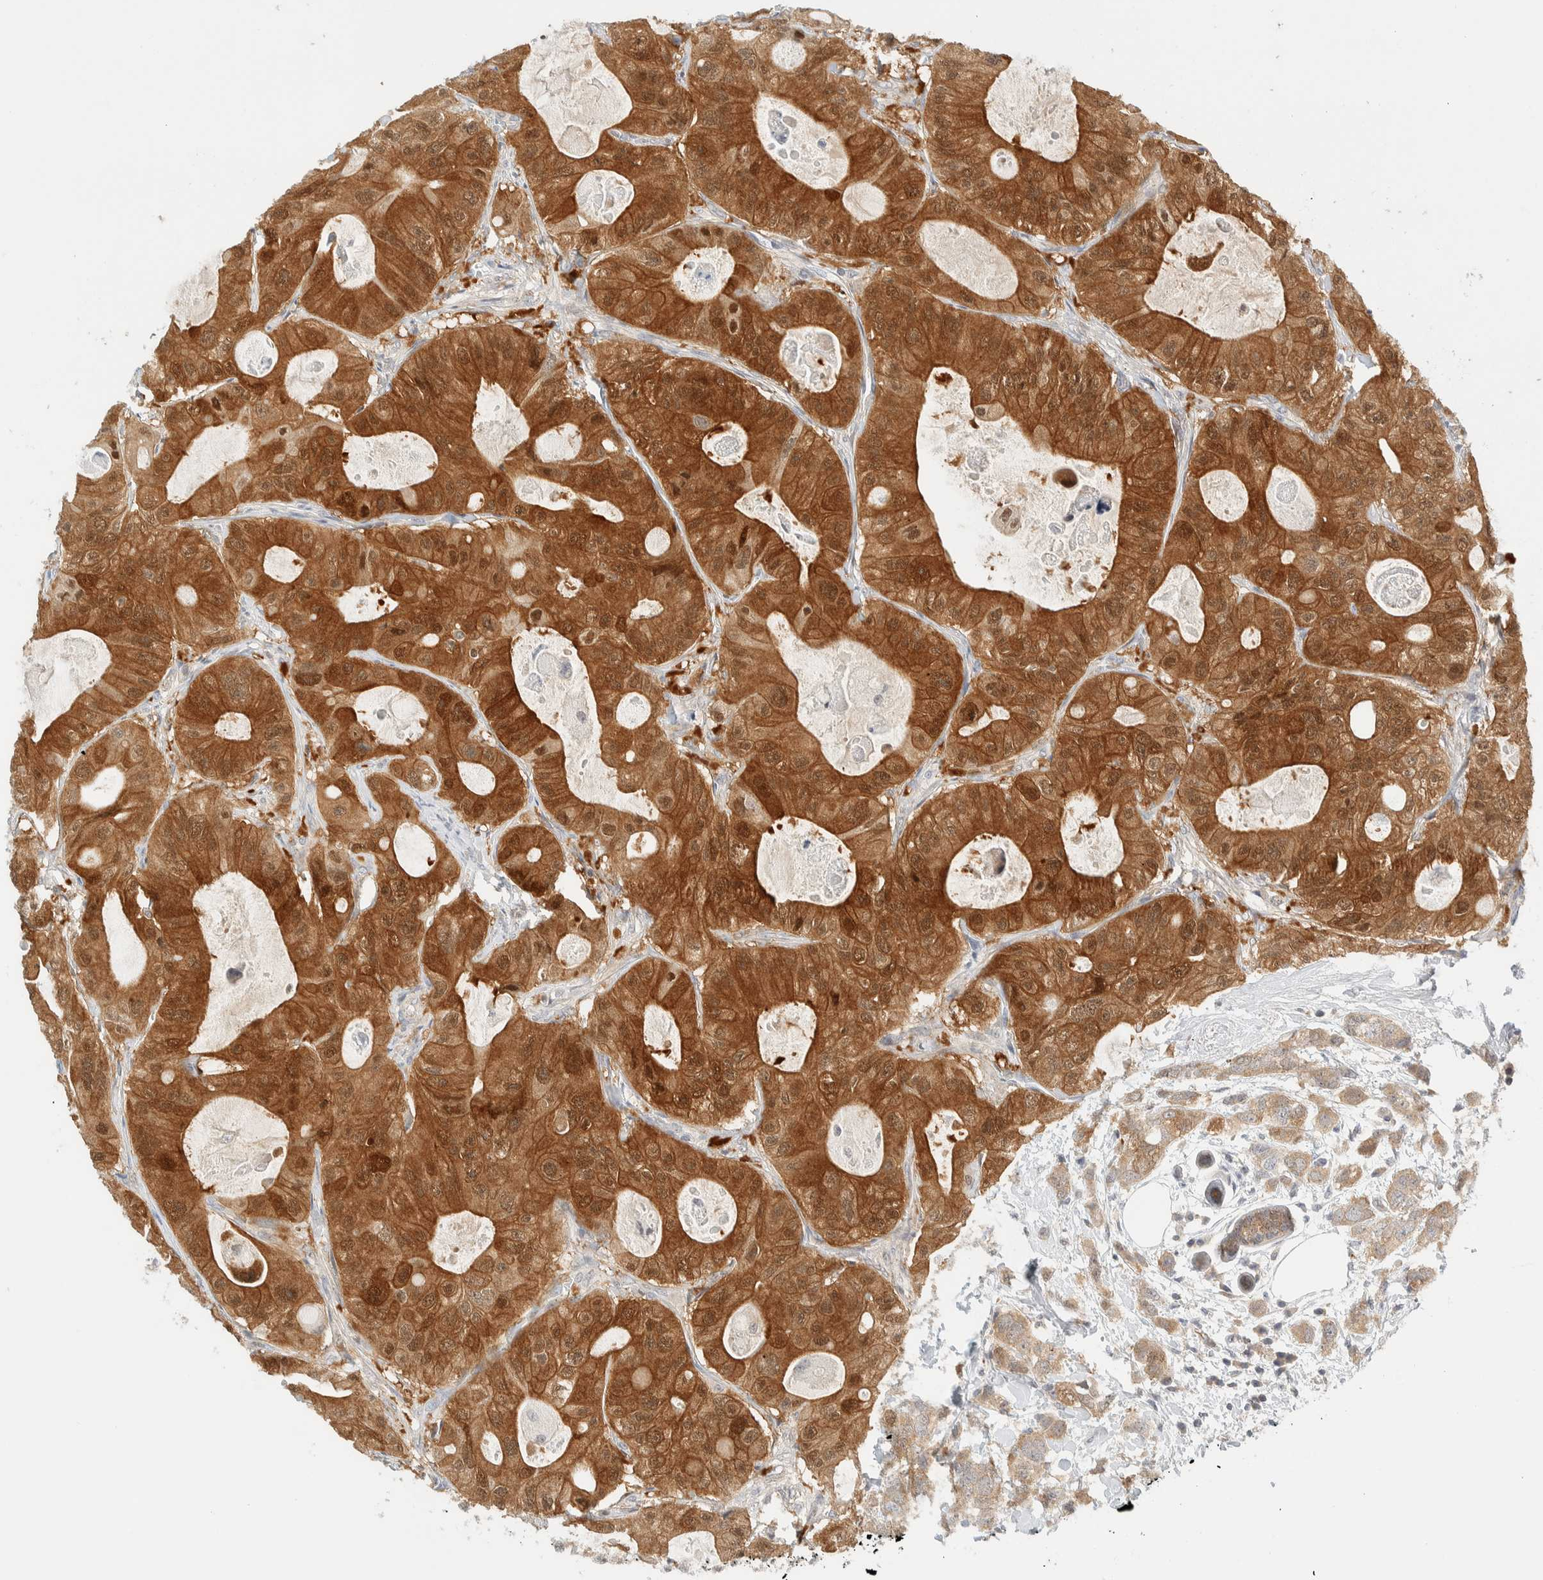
{"staining": {"intensity": "strong", "quantity": ">75%", "location": "cytoplasmic/membranous"}, "tissue": "colorectal cancer", "cell_type": "Tumor cells", "image_type": "cancer", "snomed": [{"axis": "morphology", "description": "Adenocarcinoma, NOS"}, {"axis": "topography", "description": "Colon"}], "caption": "Protein positivity by immunohistochemistry demonstrates strong cytoplasmic/membranous expression in approximately >75% of tumor cells in colorectal adenocarcinoma.", "gene": "PCYT2", "patient": {"sex": "female", "age": 46}}